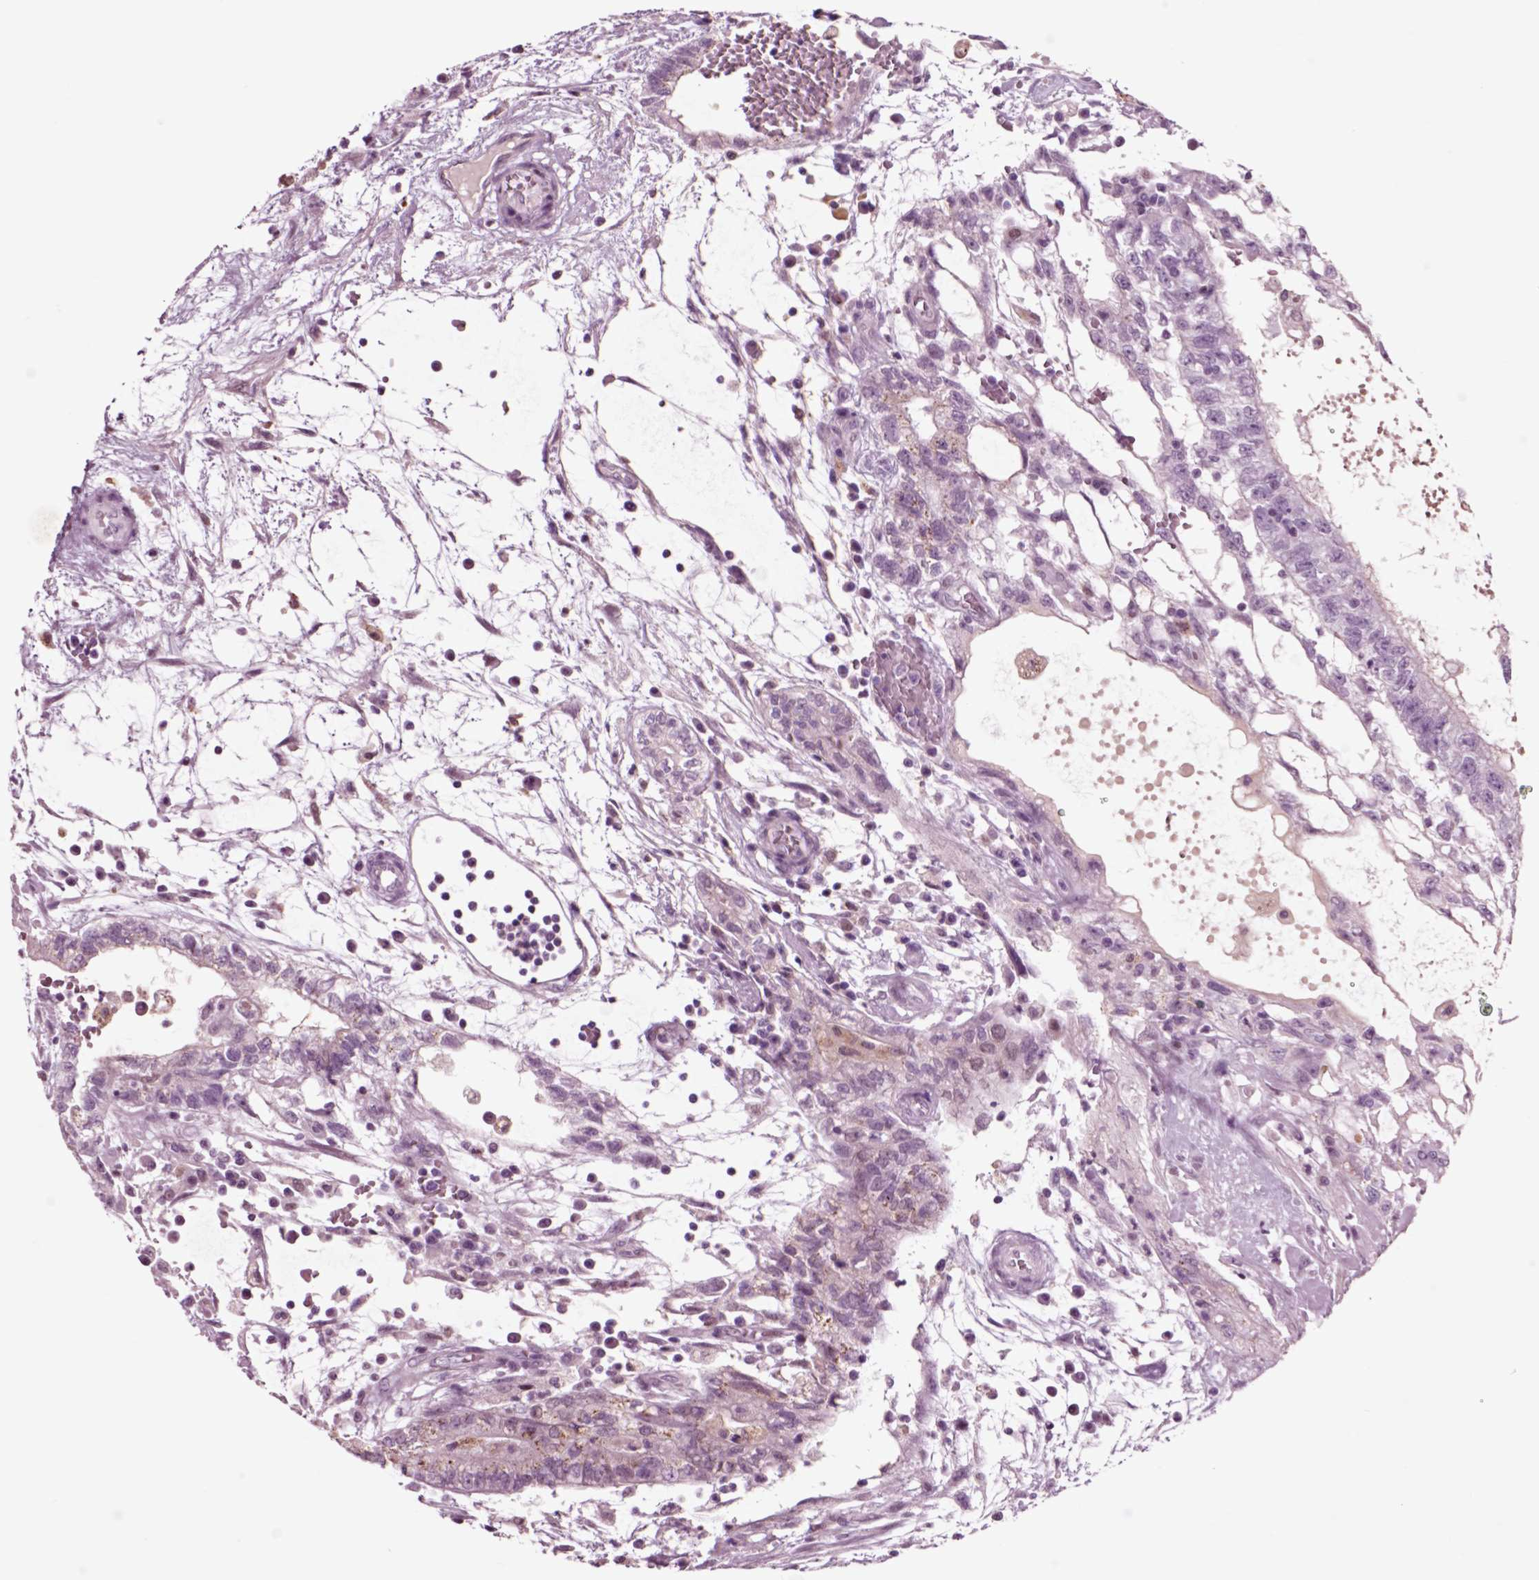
{"staining": {"intensity": "negative", "quantity": "none", "location": "none"}, "tissue": "testis cancer", "cell_type": "Tumor cells", "image_type": "cancer", "snomed": [{"axis": "morphology", "description": "Normal tissue, NOS"}, {"axis": "morphology", "description": "Carcinoma, Embryonal, NOS"}, {"axis": "topography", "description": "Testis"}, {"axis": "topography", "description": "Epididymis"}], "caption": "DAB (3,3'-diaminobenzidine) immunohistochemical staining of human testis embryonal carcinoma displays no significant positivity in tumor cells.", "gene": "CHGB", "patient": {"sex": "male", "age": 32}}